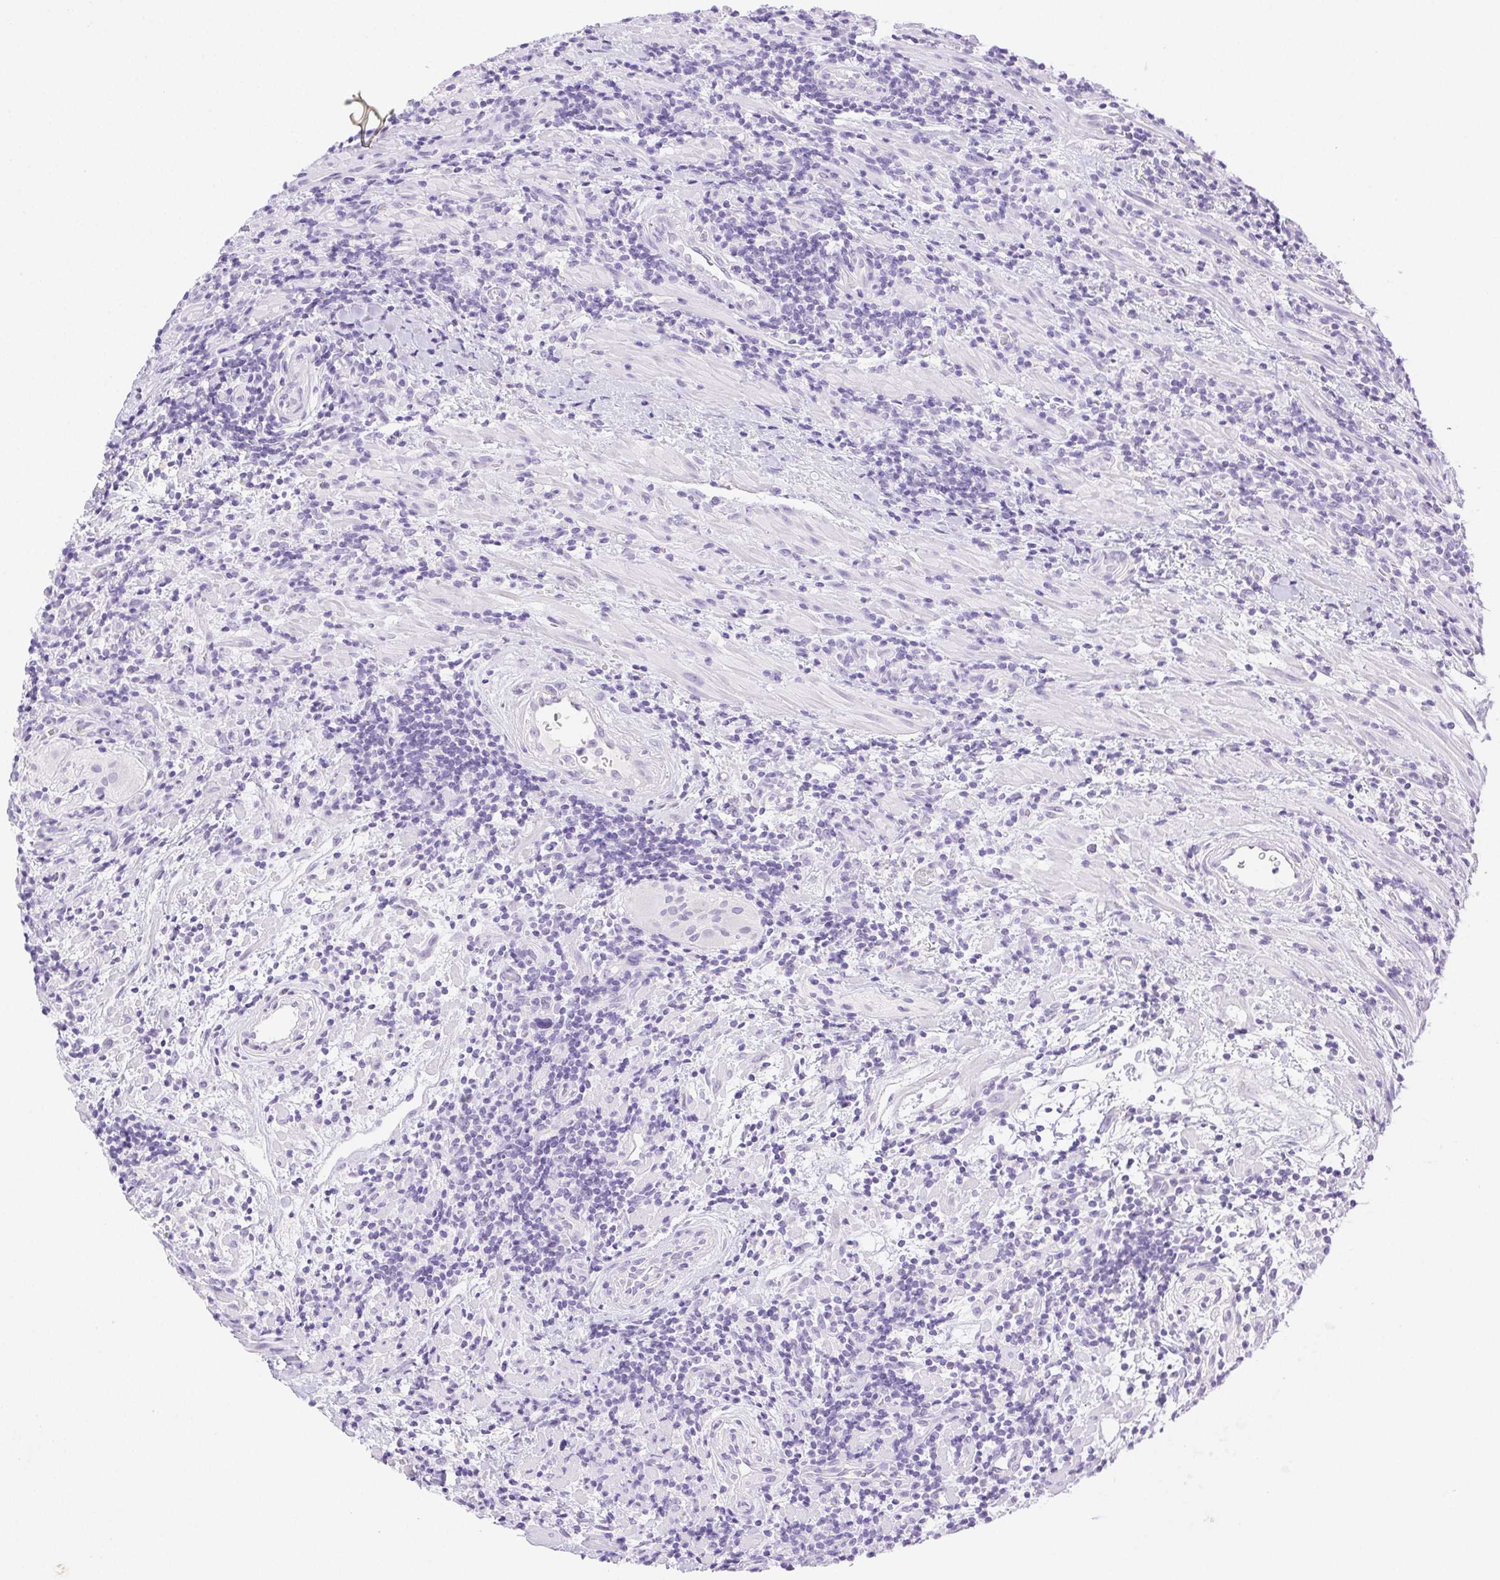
{"staining": {"intensity": "negative", "quantity": "none", "location": "none"}, "tissue": "lymphoma", "cell_type": "Tumor cells", "image_type": "cancer", "snomed": [{"axis": "morphology", "description": "Malignant lymphoma, non-Hodgkin's type, High grade"}, {"axis": "topography", "description": "Small intestine"}], "caption": "High power microscopy histopathology image of an immunohistochemistry (IHC) image of malignant lymphoma, non-Hodgkin's type (high-grade), revealing no significant expression in tumor cells. (DAB immunohistochemistry visualized using brightfield microscopy, high magnification).", "gene": "SPACA4", "patient": {"sex": "female", "age": 56}}